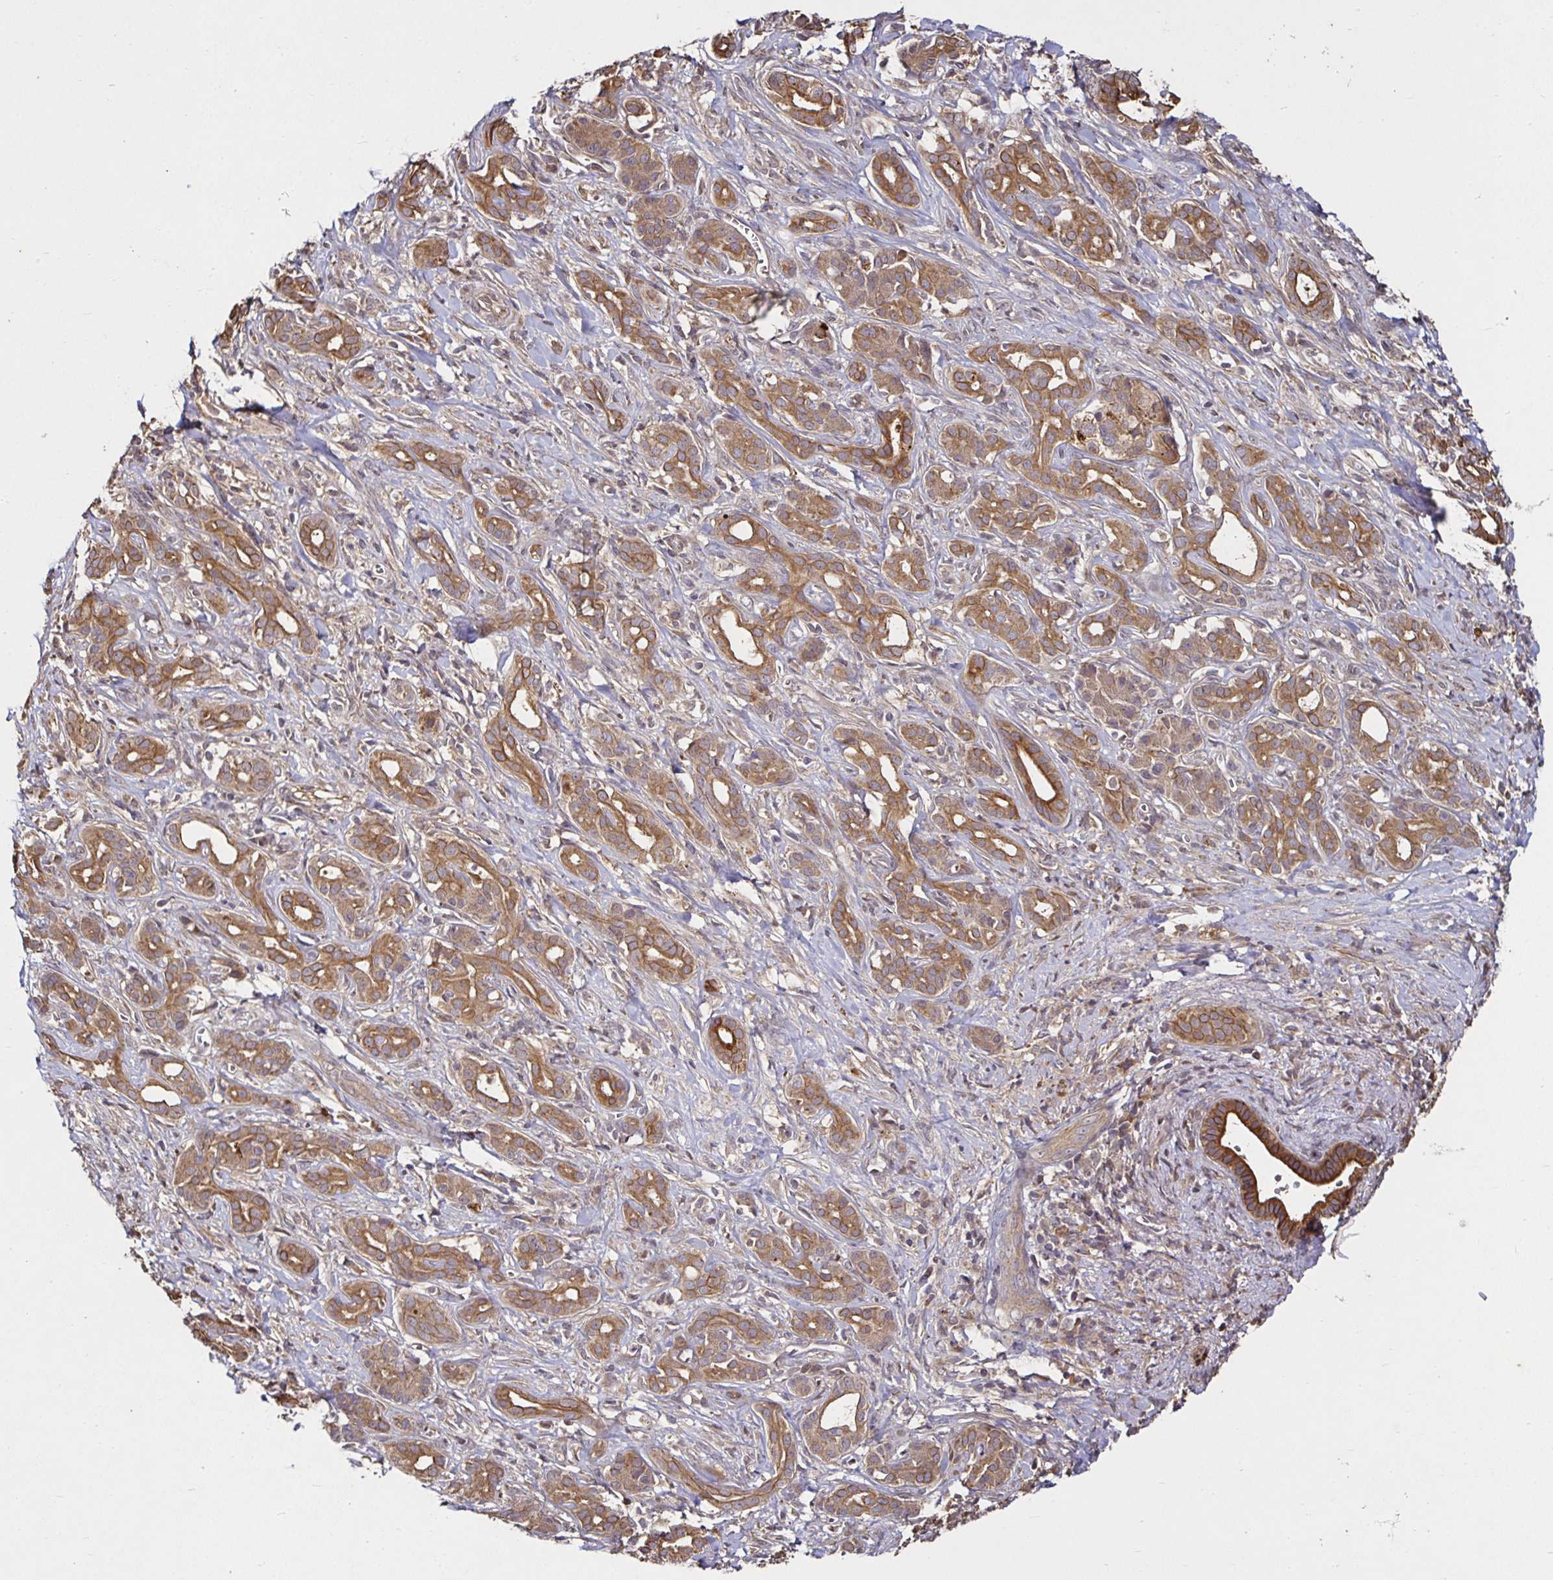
{"staining": {"intensity": "moderate", "quantity": ">75%", "location": "cytoplasmic/membranous"}, "tissue": "pancreatic cancer", "cell_type": "Tumor cells", "image_type": "cancer", "snomed": [{"axis": "morphology", "description": "Adenocarcinoma, NOS"}, {"axis": "topography", "description": "Pancreas"}], "caption": "Immunohistochemistry of human pancreatic cancer (adenocarcinoma) reveals medium levels of moderate cytoplasmic/membranous positivity in approximately >75% of tumor cells.", "gene": "SMYD3", "patient": {"sex": "male", "age": 61}}